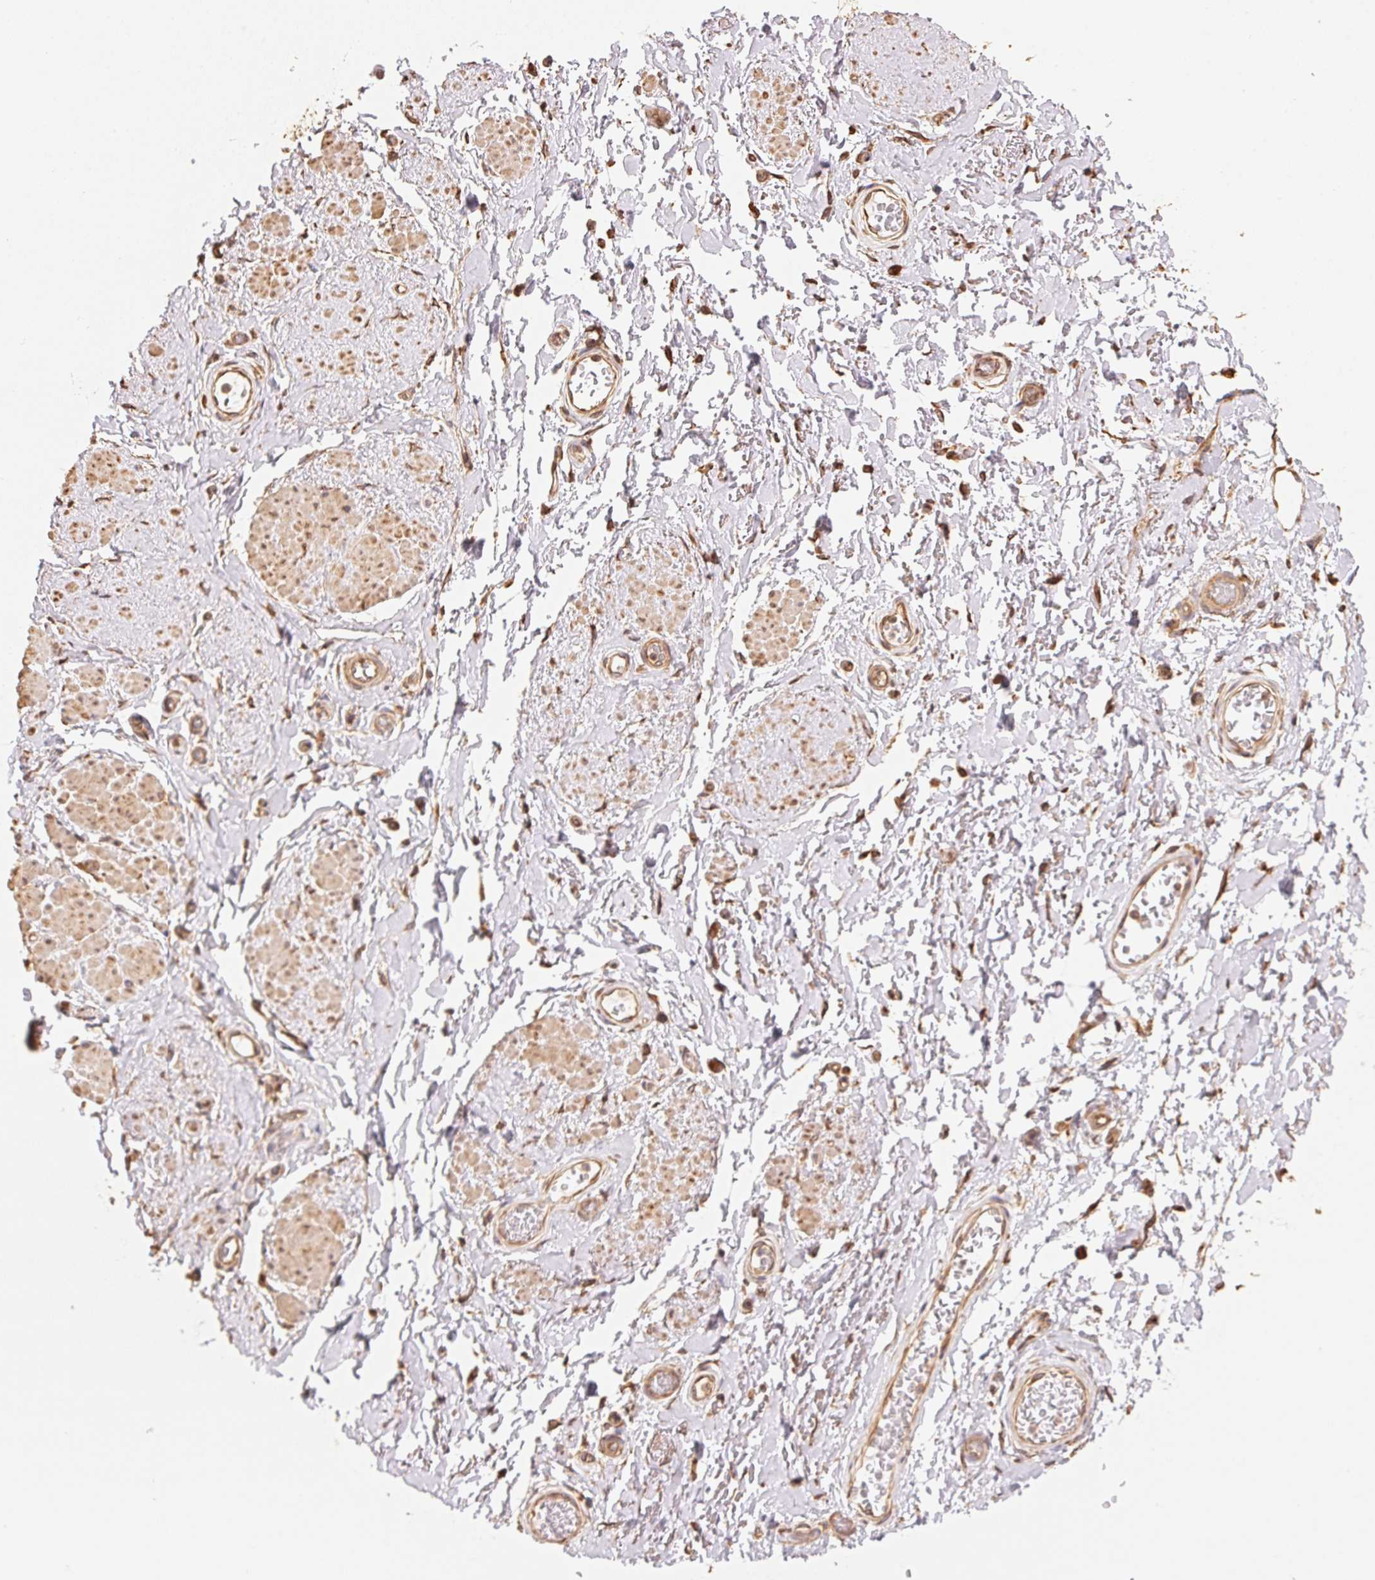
{"staining": {"intensity": "weak", "quantity": ">75%", "location": "cytoplasmic/membranous"}, "tissue": "adipose tissue", "cell_type": "Adipocytes", "image_type": "normal", "snomed": [{"axis": "morphology", "description": "Normal tissue, NOS"}, {"axis": "topography", "description": "Anal"}, {"axis": "topography", "description": "Peripheral nerve tissue"}], "caption": "Protein staining of normal adipose tissue exhibits weak cytoplasmic/membranous positivity in approximately >75% of adipocytes. The protein is shown in brown color, while the nuclei are stained blue.", "gene": "C6orf163", "patient": {"sex": "male", "age": 53}}